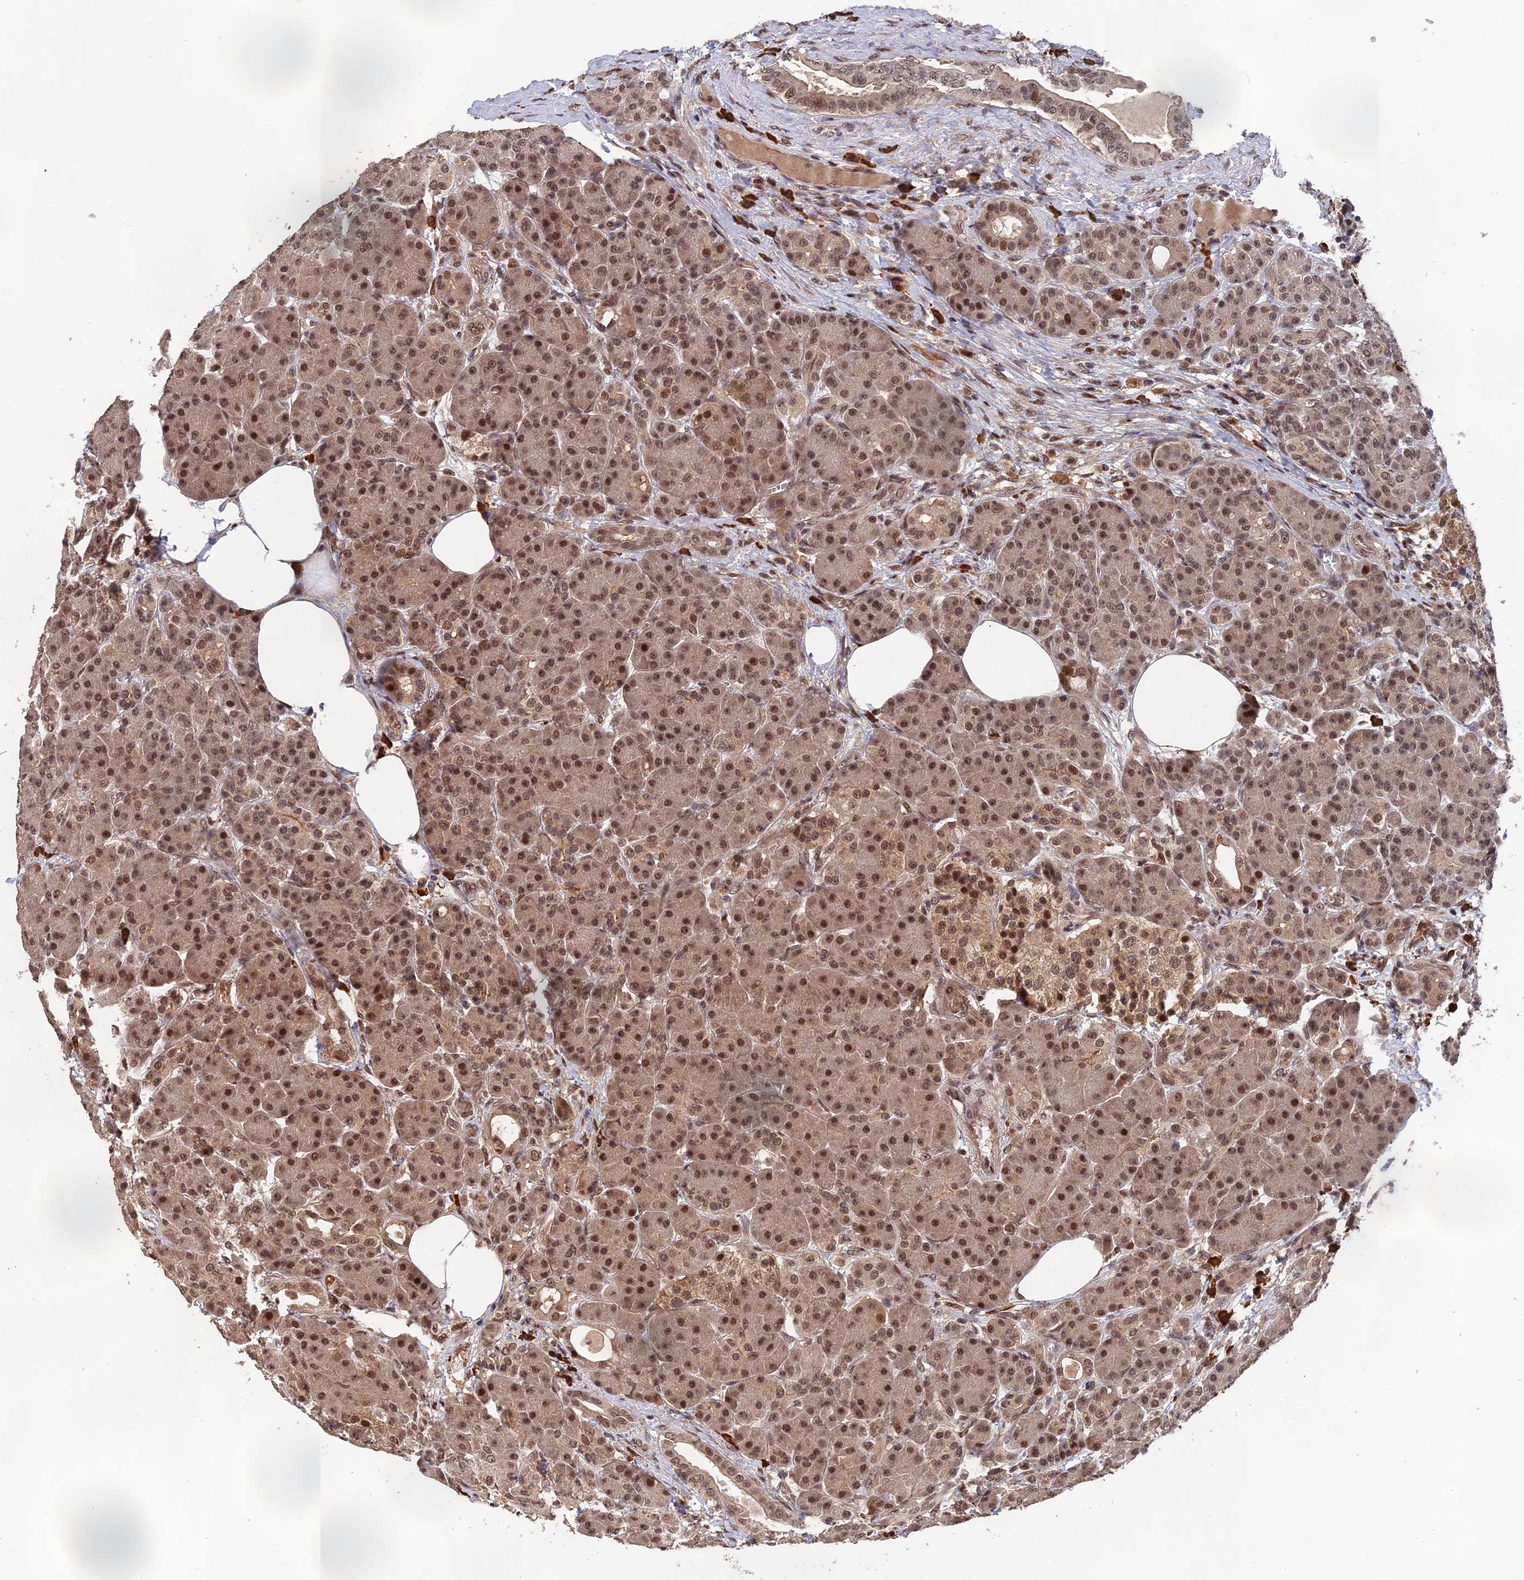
{"staining": {"intensity": "moderate", "quantity": ">75%", "location": "cytoplasmic/membranous,nuclear"}, "tissue": "pancreas", "cell_type": "Exocrine glandular cells", "image_type": "normal", "snomed": [{"axis": "morphology", "description": "Normal tissue, NOS"}, {"axis": "topography", "description": "Pancreas"}], "caption": "Unremarkable pancreas was stained to show a protein in brown. There is medium levels of moderate cytoplasmic/membranous,nuclear staining in approximately >75% of exocrine glandular cells.", "gene": "OSBPL1A", "patient": {"sex": "male", "age": 63}}